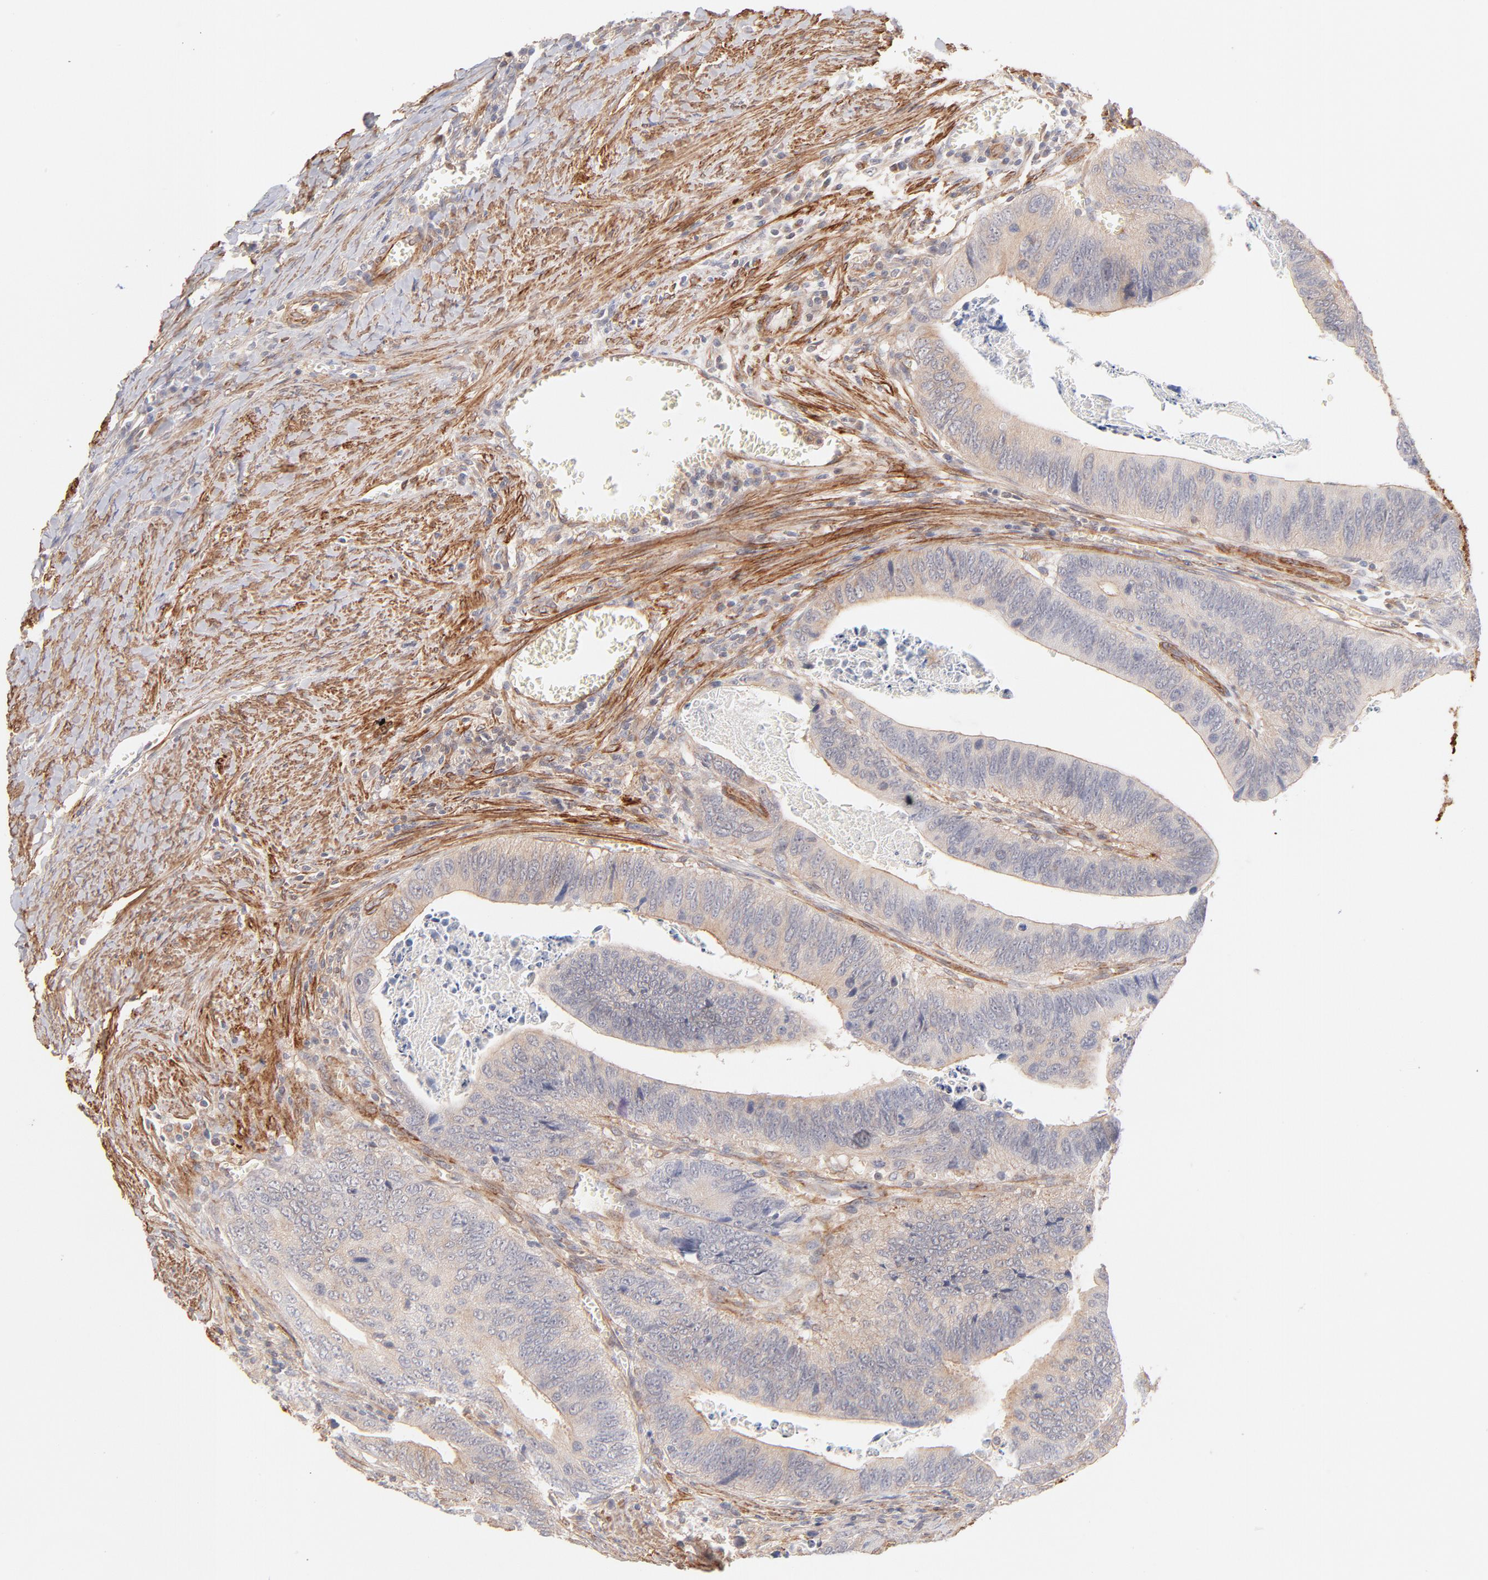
{"staining": {"intensity": "moderate", "quantity": "<25%", "location": "cytoplasmic/membranous"}, "tissue": "colorectal cancer", "cell_type": "Tumor cells", "image_type": "cancer", "snomed": [{"axis": "morphology", "description": "Adenocarcinoma, NOS"}, {"axis": "topography", "description": "Colon"}], "caption": "High-magnification brightfield microscopy of colorectal cancer (adenocarcinoma) stained with DAB (3,3'-diaminobenzidine) (brown) and counterstained with hematoxylin (blue). tumor cells exhibit moderate cytoplasmic/membranous staining is seen in about<25% of cells.", "gene": "LDLRAP1", "patient": {"sex": "male", "age": 72}}